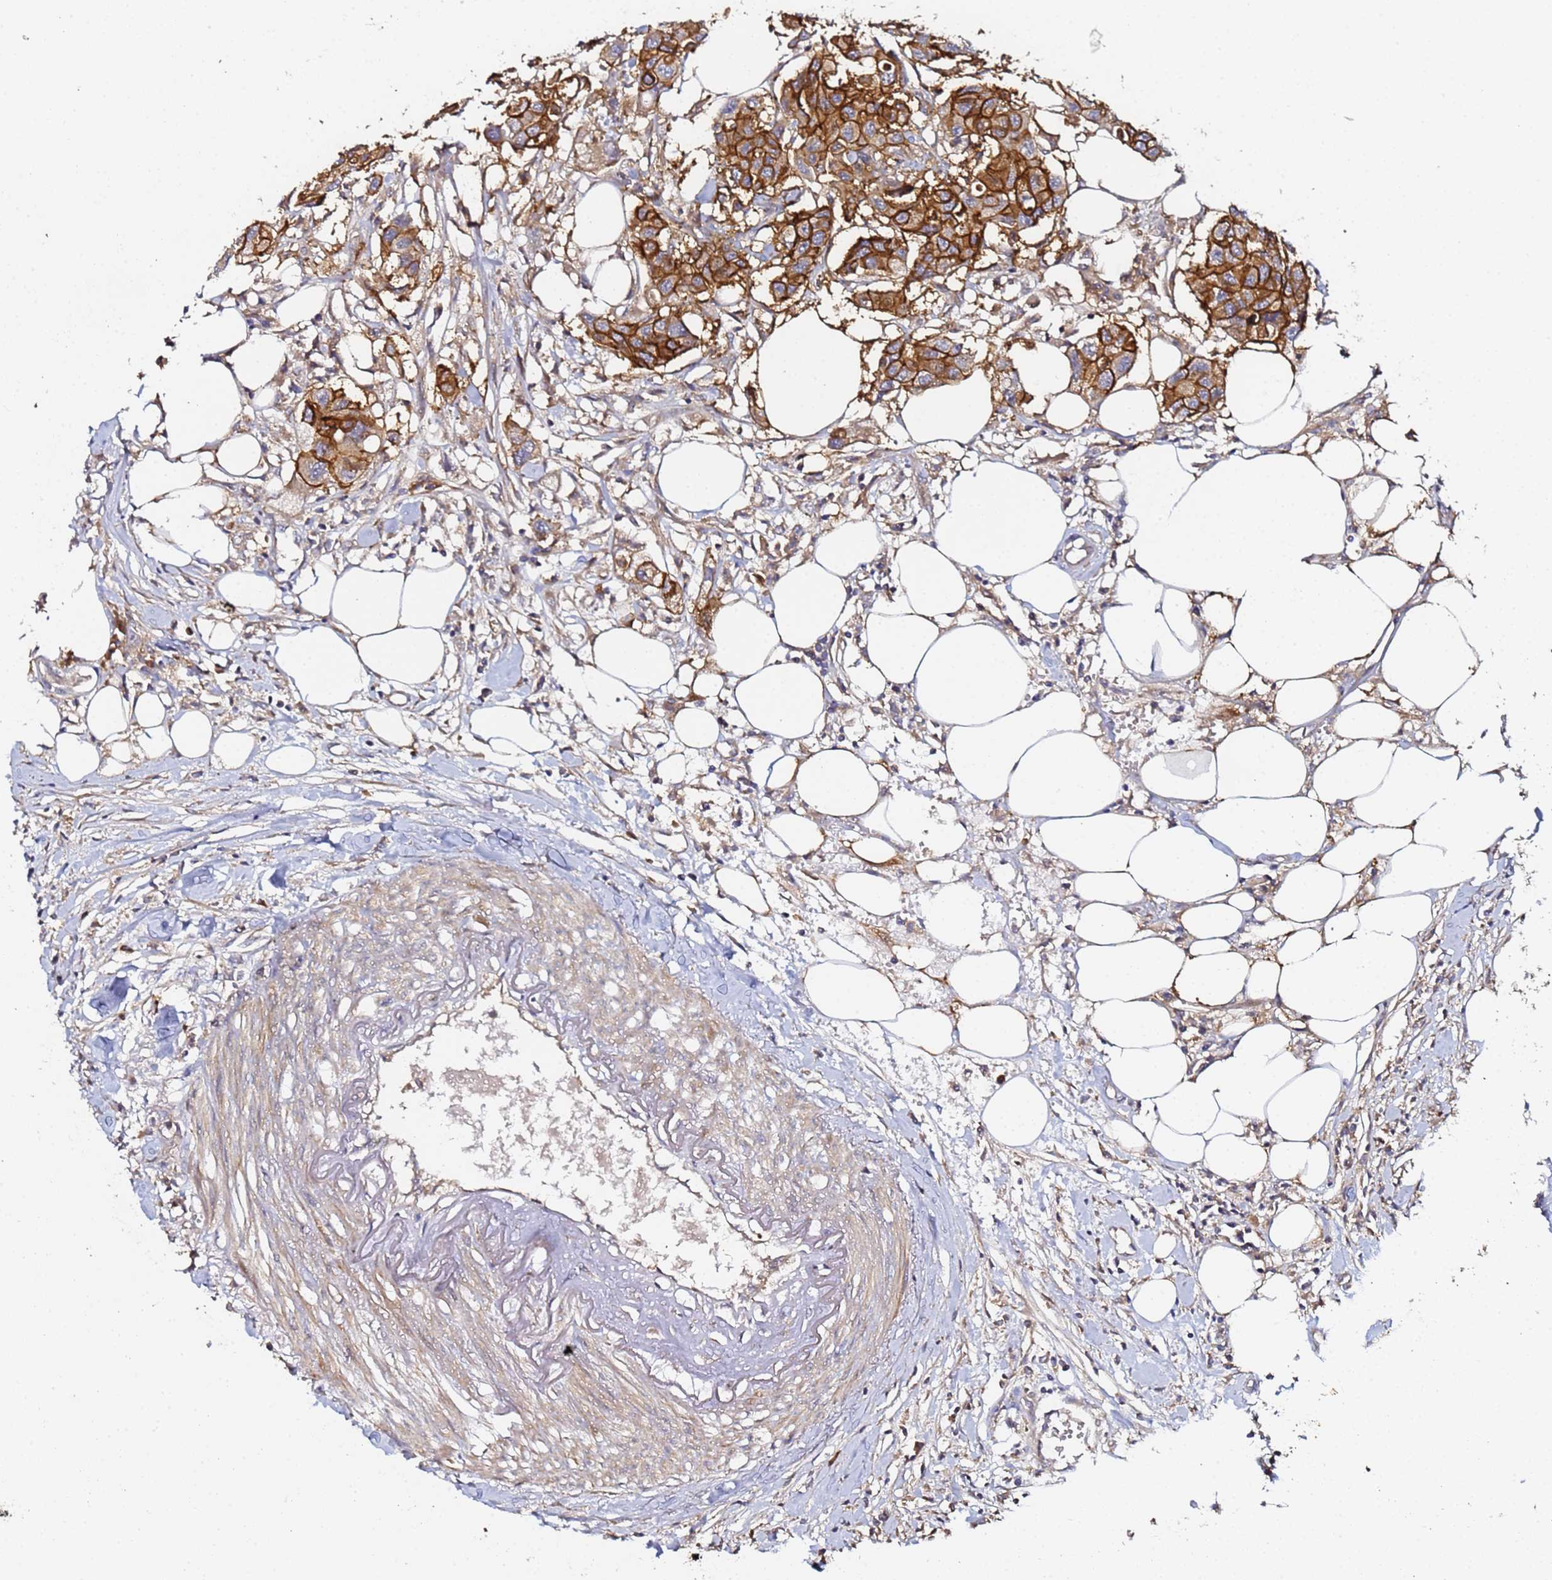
{"staining": {"intensity": "strong", "quantity": "25%-75%", "location": "cytoplasmic/membranous"}, "tissue": "colorectal cancer", "cell_type": "Tumor cells", "image_type": "cancer", "snomed": [{"axis": "morphology", "description": "Adenocarcinoma, NOS"}, {"axis": "topography", "description": "Colon"}], "caption": "A micrograph showing strong cytoplasmic/membranous positivity in approximately 25%-75% of tumor cells in colorectal cancer (adenocarcinoma), as visualized by brown immunohistochemical staining.", "gene": "LRRC69", "patient": {"sex": "male", "age": 77}}